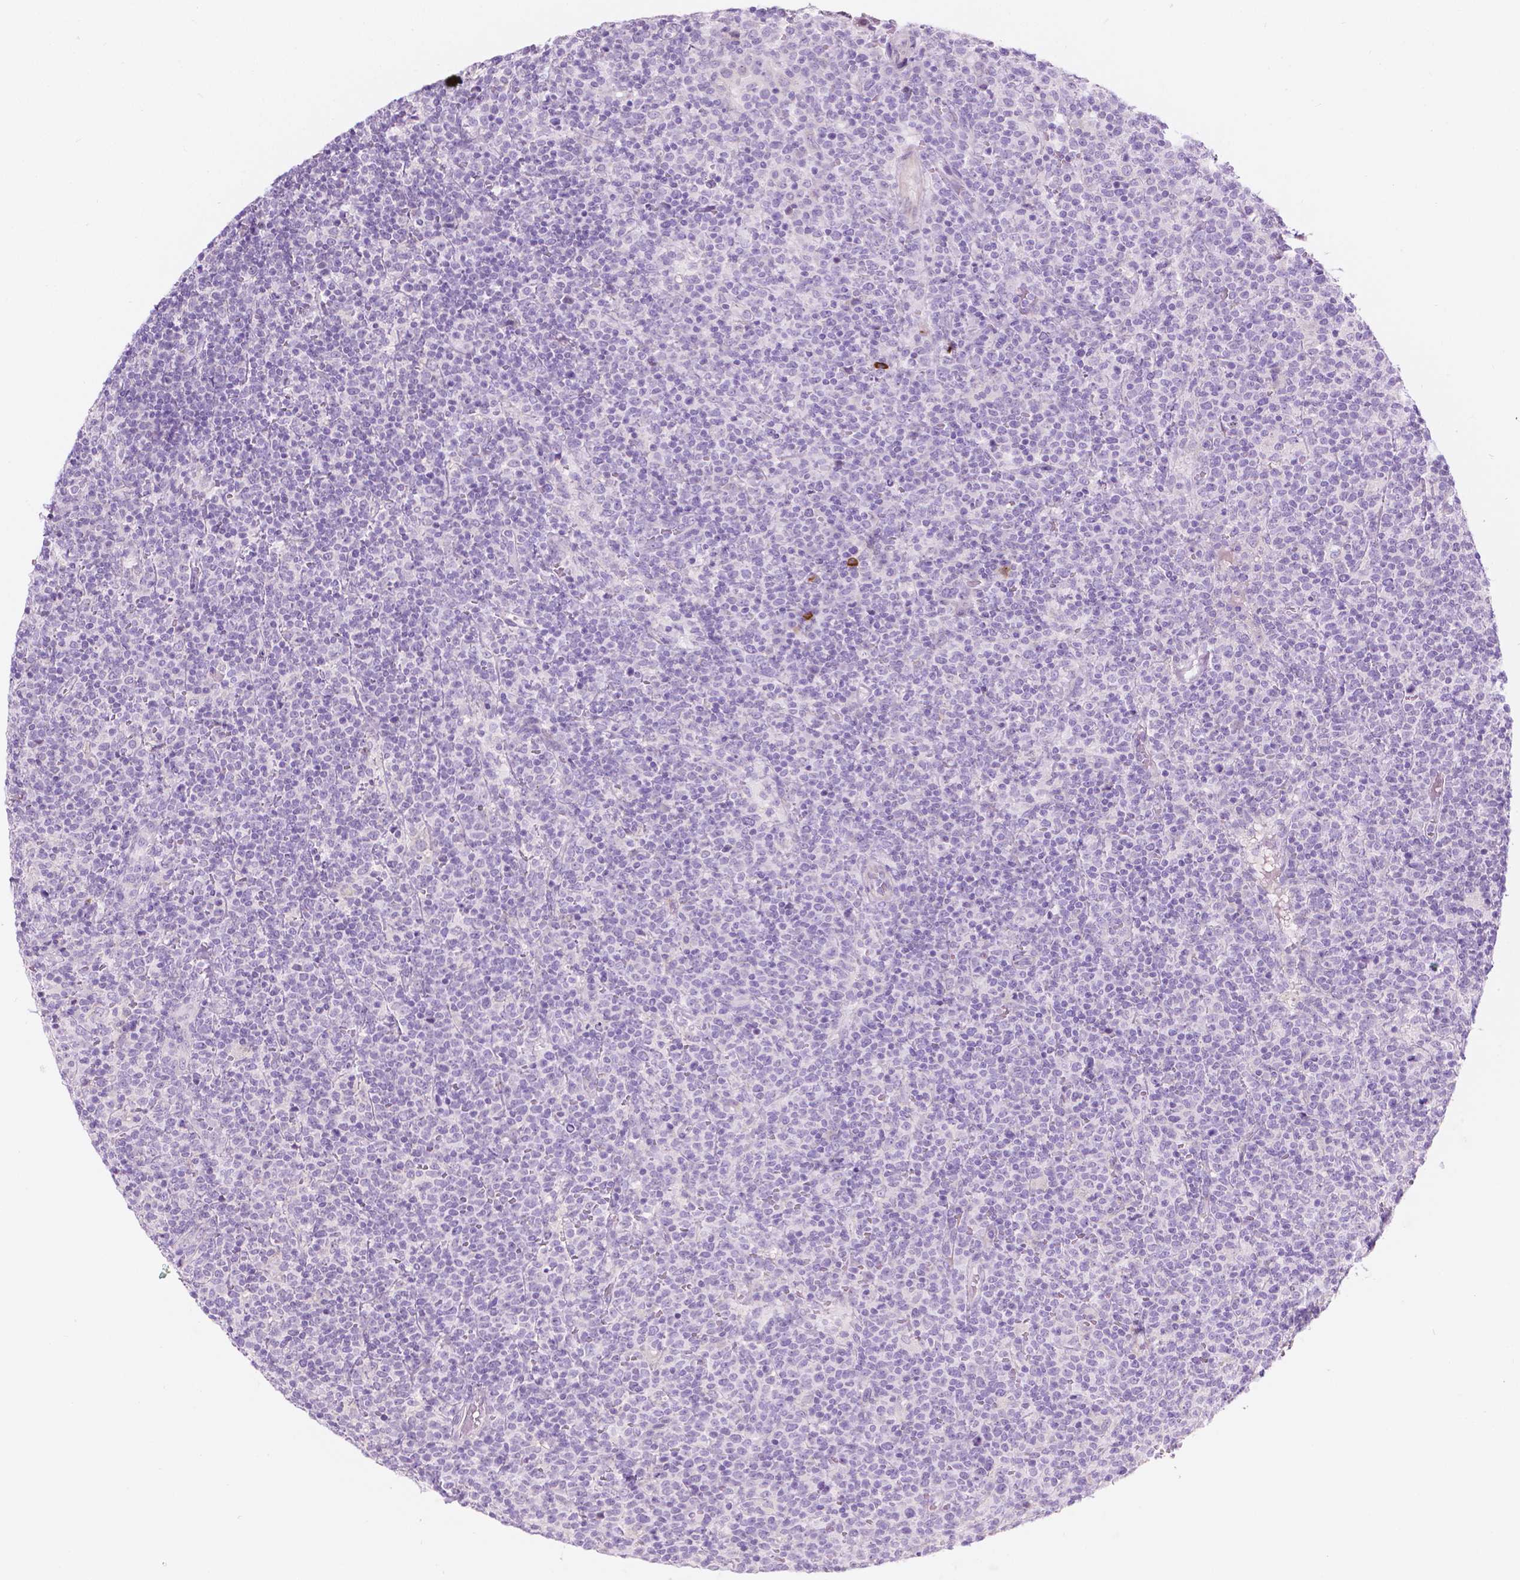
{"staining": {"intensity": "negative", "quantity": "none", "location": "none"}, "tissue": "lymphoma", "cell_type": "Tumor cells", "image_type": "cancer", "snomed": [{"axis": "morphology", "description": "Malignant lymphoma, non-Hodgkin's type, High grade"}, {"axis": "topography", "description": "Lymph node"}], "caption": "DAB immunohistochemical staining of human malignant lymphoma, non-Hodgkin's type (high-grade) reveals no significant expression in tumor cells.", "gene": "NOS1AP", "patient": {"sex": "male", "age": 61}}